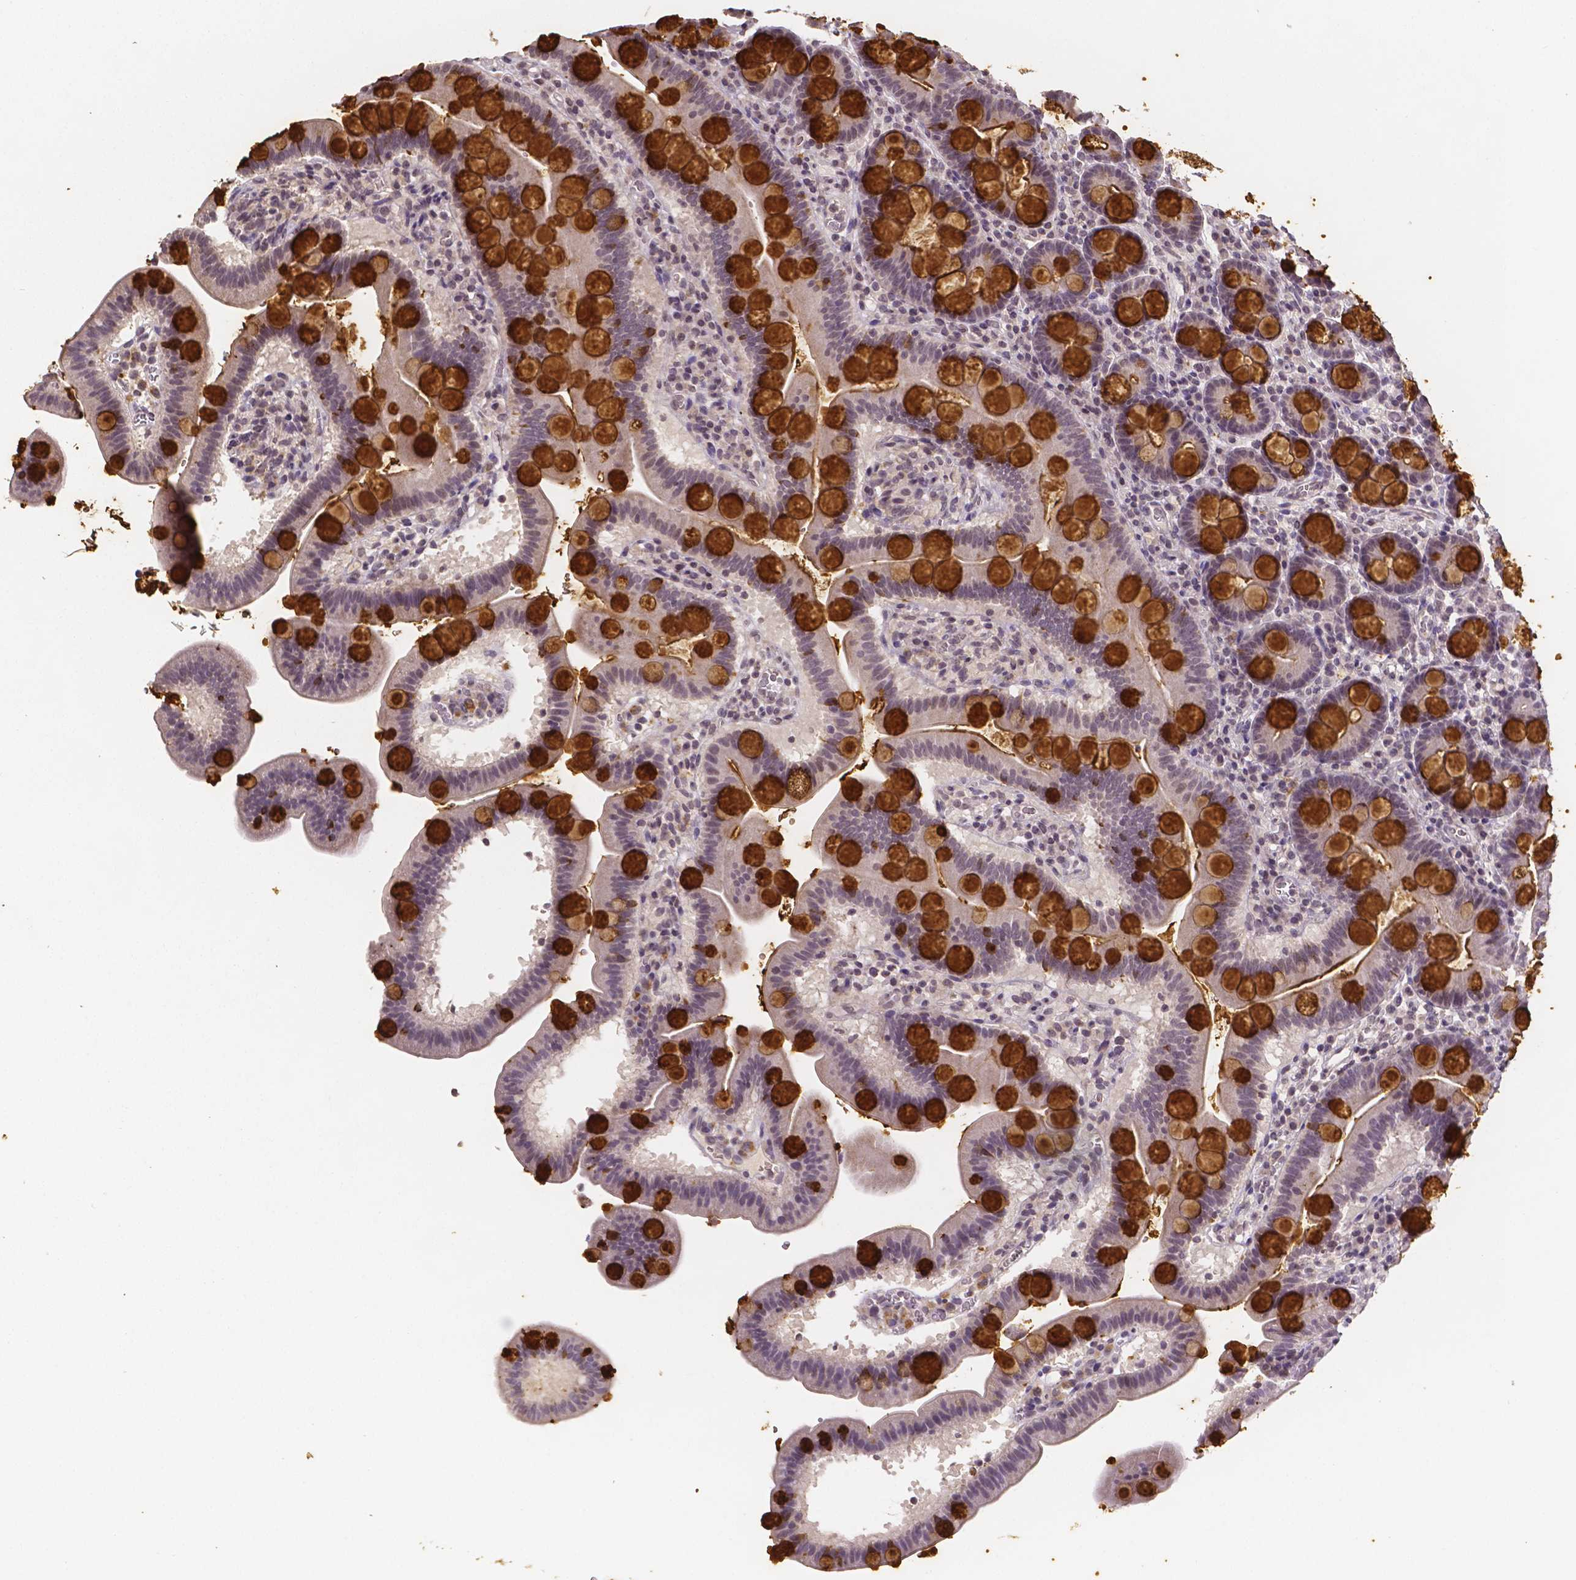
{"staining": {"intensity": "strong", "quantity": "<25%", "location": "cytoplasmic/membranous"}, "tissue": "duodenum", "cell_type": "Glandular cells", "image_type": "normal", "snomed": [{"axis": "morphology", "description": "Normal tissue, NOS"}, {"axis": "topography", "description": "Duodenum"}], "caption": "An immunohistochemistry (IHC) photomicrograph of benign tissue is shown. Protein staining in brown labels strong cytoplasmic/membranous positivity in duodenum within glandular cells. Nuclei are stained in blue.", "gene": "NRGN", "patient": {"sex": "male", "age": 59}}